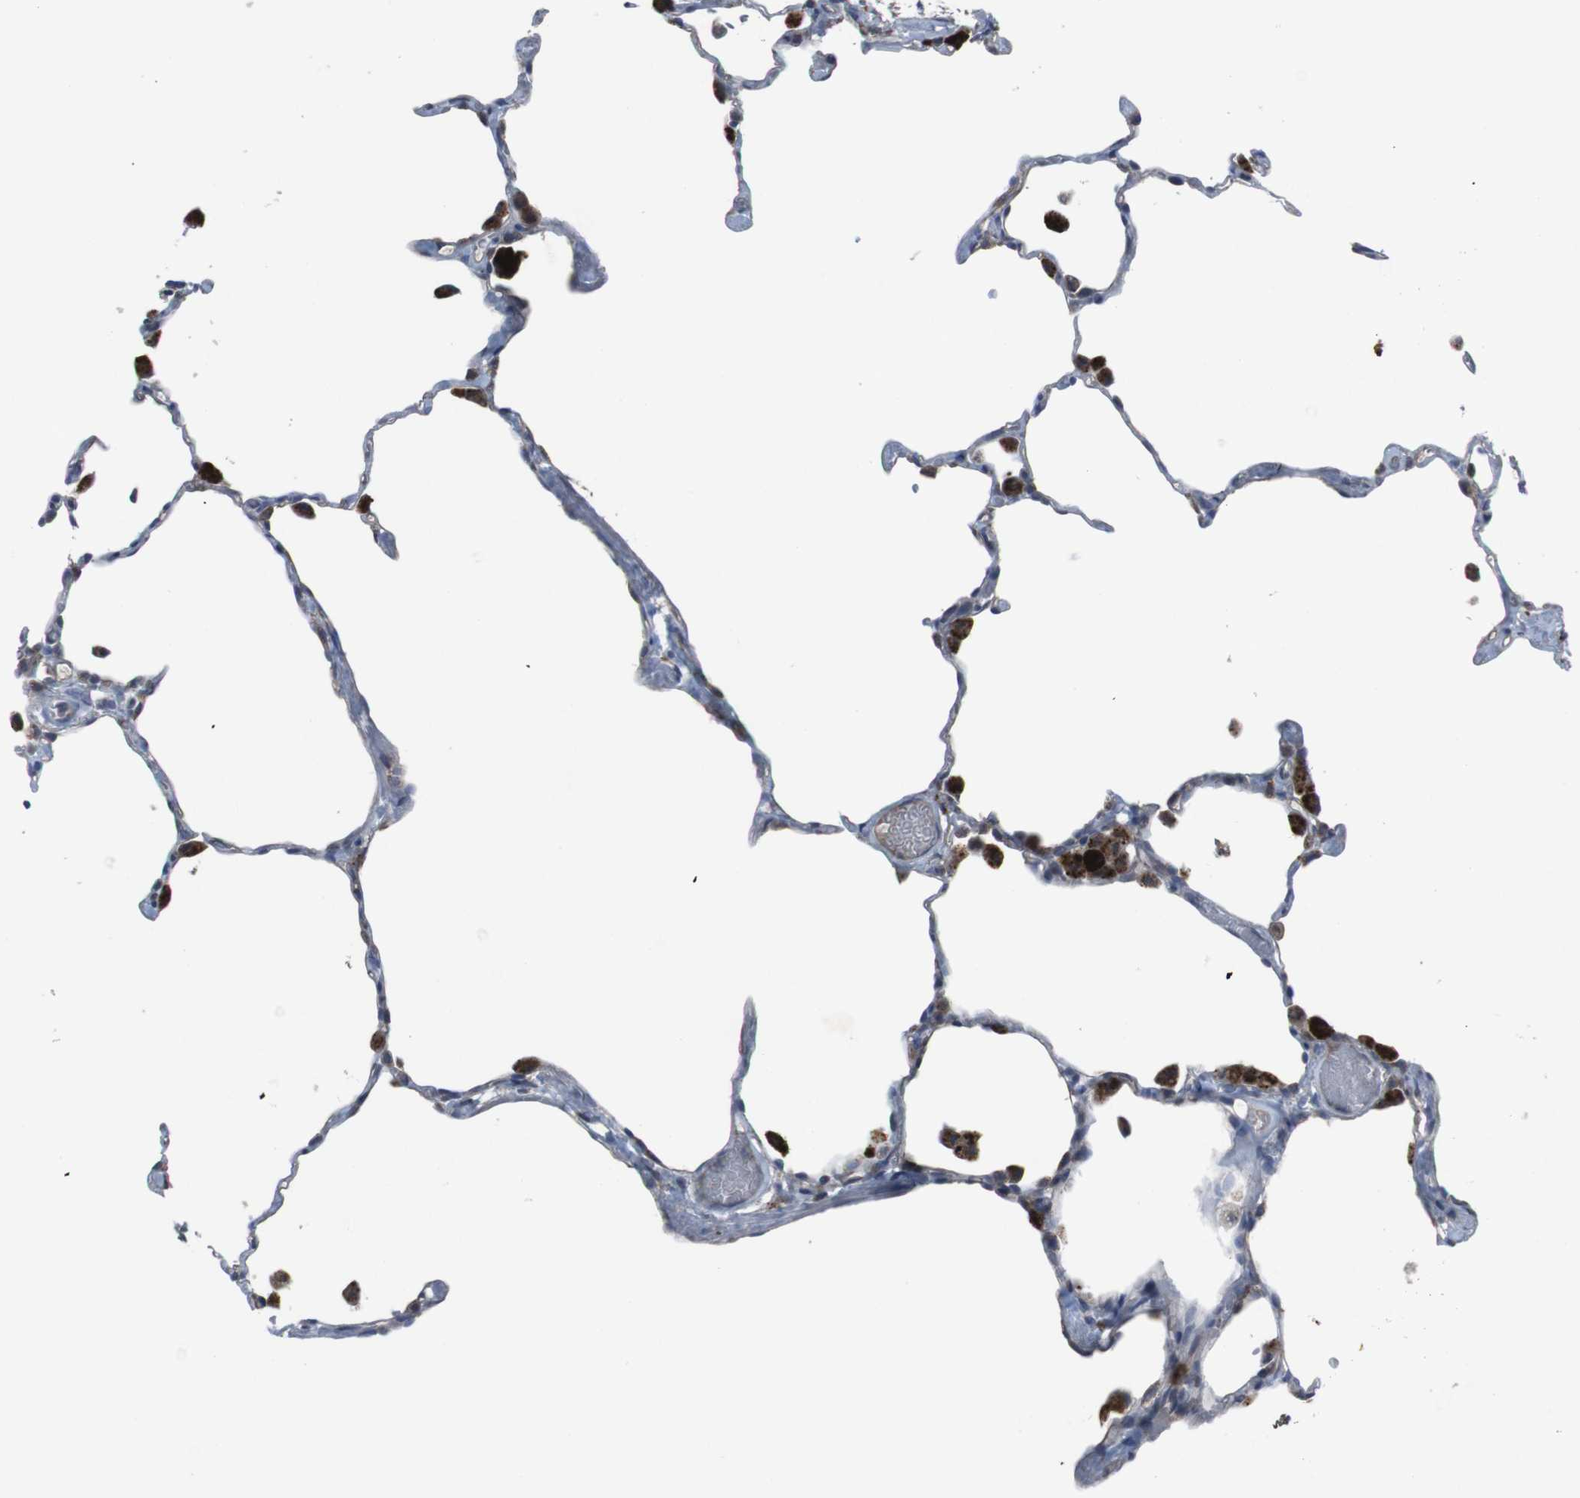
{"staining": {"intensity": "negative", "quantity": "none", "location": "none"}, "tissue": "lung", "cell_type": "Alveolar cells", "image_type": "normal", "snomed": [{"axis": "morphology", "description": "Normal tissue, NOS"}, {"axis": "topography", "description": "Lung"}], "caption": "High magnification brightfield microscopy of benign lung stained with DAB (3,3'-diaminobenzidine) (brown) and counterstained with hematoxylin (blue): alveolar cells show no significant positivity.", "gene": "EFNA5", "patient": {"sex": "female", "age": 49}}